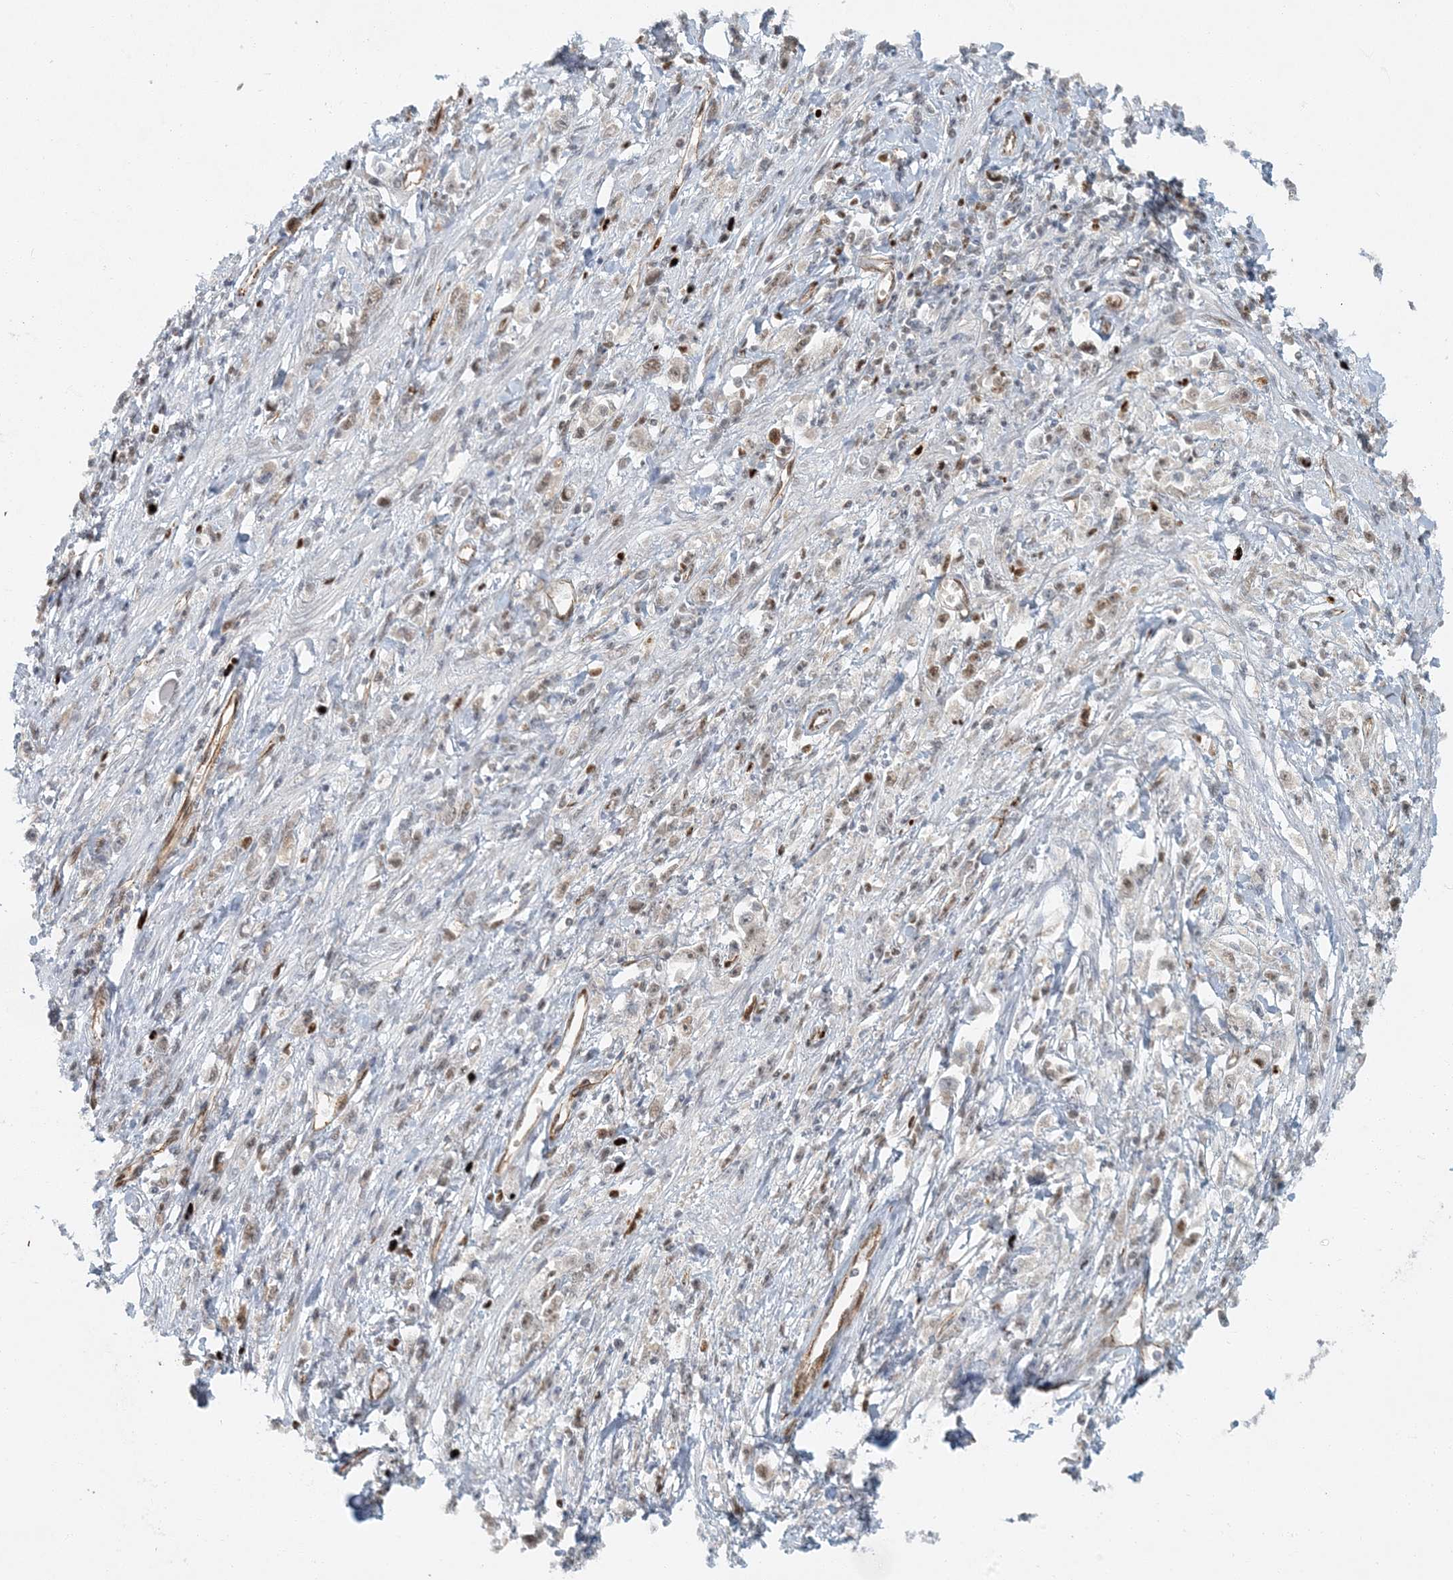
{"staining": {"intensity": "weak", "quantity": "<25%", "location": "nuclear"}, "tissue": "stomach cancer", "cell_type": "Tumor cells", "image_type": "cancer", "snomed": [{"axis": "morphology", "description": "Adenocarcinoma, NOS"}, {"axis": "topography", "description": "Stomach"}], "caption": "An IHC histopathology image of stomach adenocarcinoma is shown. There is no staining in tumor cells of stomach adenocarcinoma.", "gene": "AK9", "patient": {"sex": "female", "age": 59}}